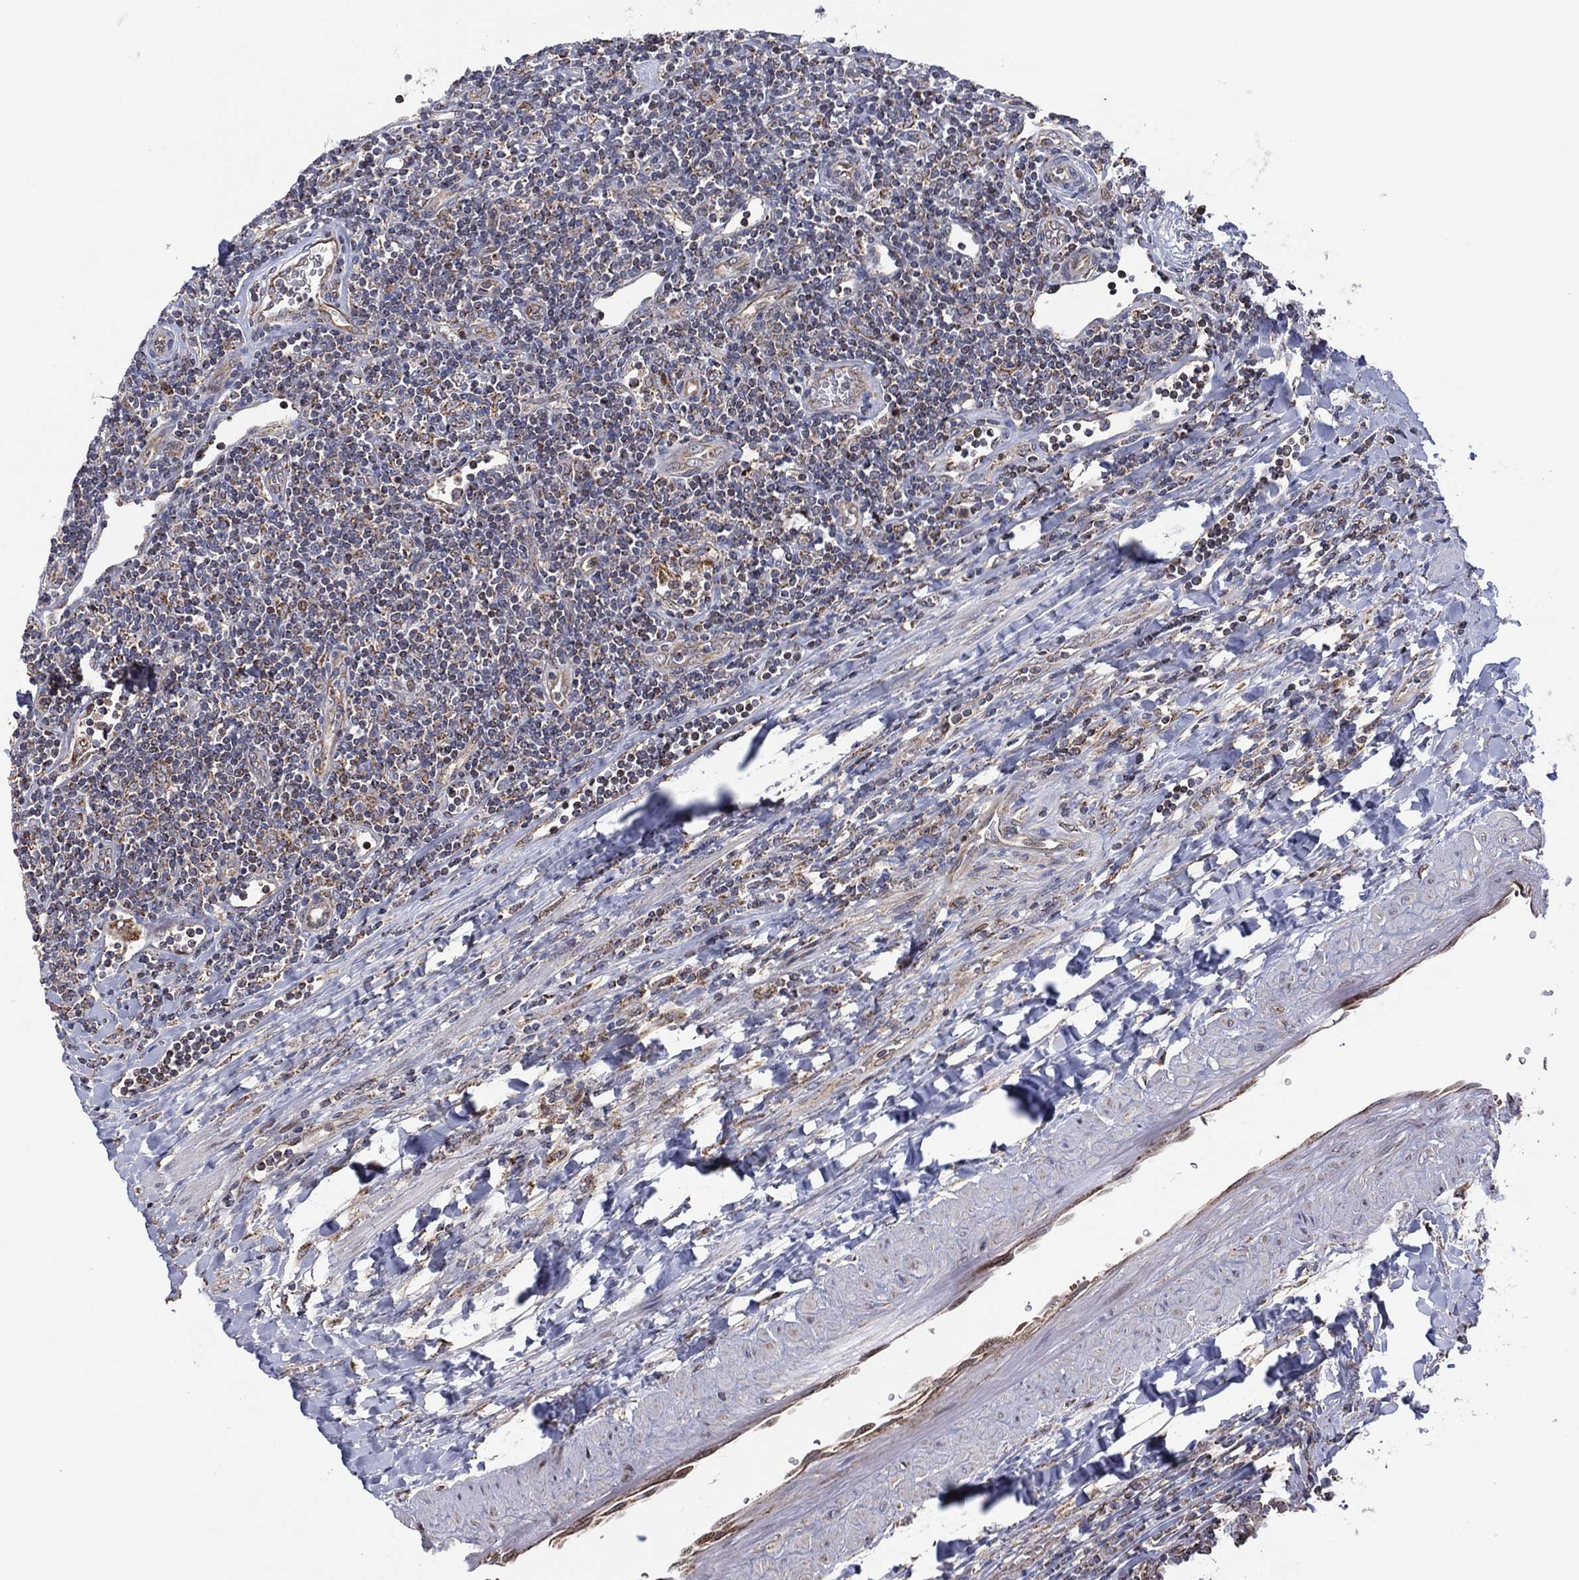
{"staining": {"intensity": "negative", "quantity": "none", "location": "none"}, "tissue": "lymphoma", "cell_type": "Tumor cells", "image_type": "cancer", "snomed": [{"axis": "morphology", "description": "Hodgkin's disease, NOS"}, {"axis": "topography", "description": "Lymph node"}], "caption": "A histopathology image of human Hodgkin's disease is negative for staining in tumor cells.", "gene": "PIDD1", "patient": {"sex": "male", "age": 40}}